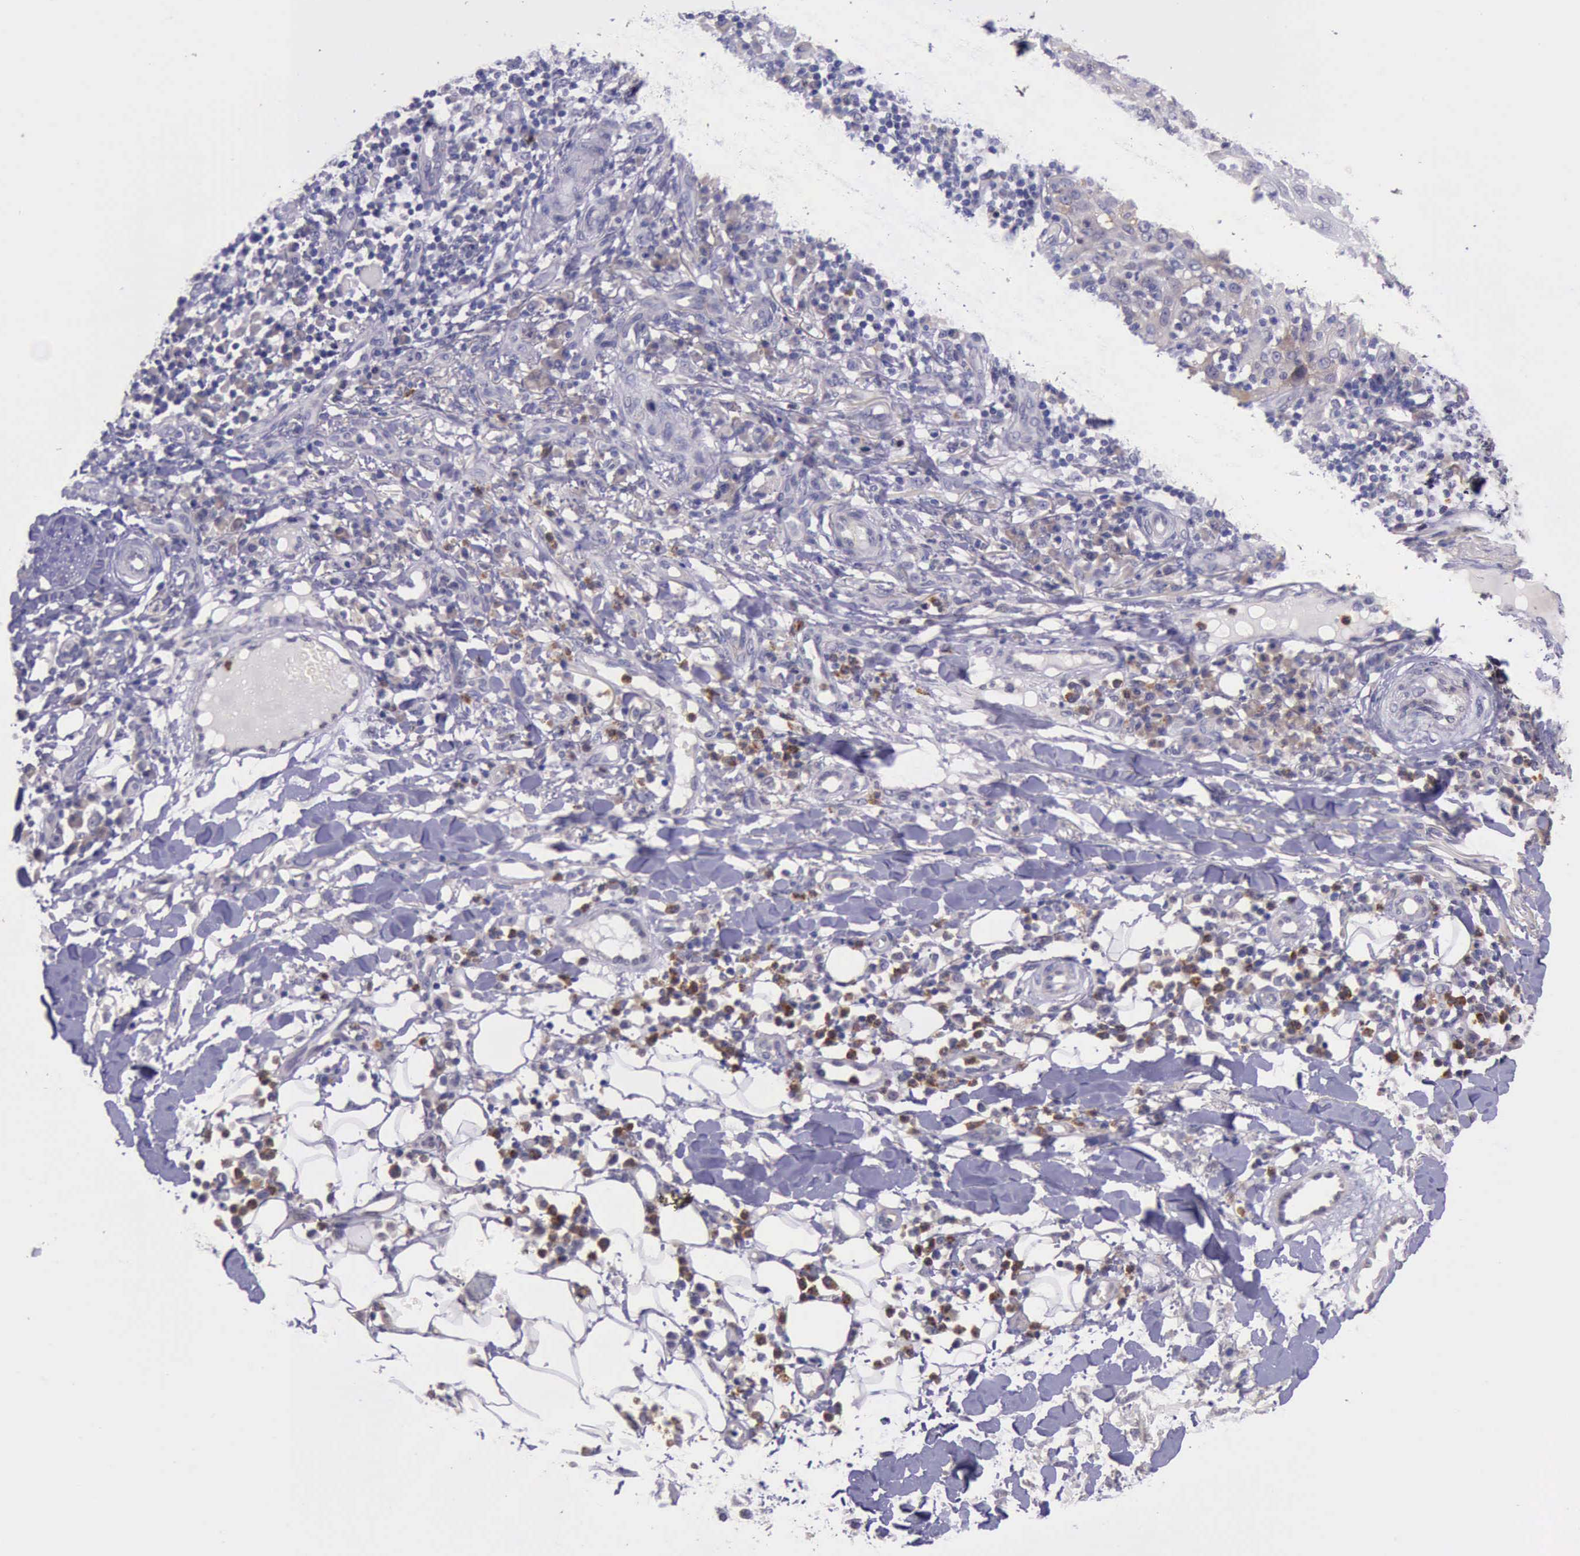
{"staining": {"intensity": "weak", "quantity": ">75%", "location": "cytoplasmic/membranous"}, "tissue": "skin cancer", "cell_type": "Tumor cells", "image_type": "cancer", "snomed": [{"axis": "morphology", "description": "Squamous cell carcinoma, NOS"}, {"axis": "topography", "description": "Skin"}], "caption": "Protein staining of squamous cell carcinoma (skin) tissue shows weak cytoplasmic/membranous expression in about >75% of tumor cells. Nuclei are stained in blue.", "gene": "PLEK2", "patient": {"sex": "female", "age": 89}}